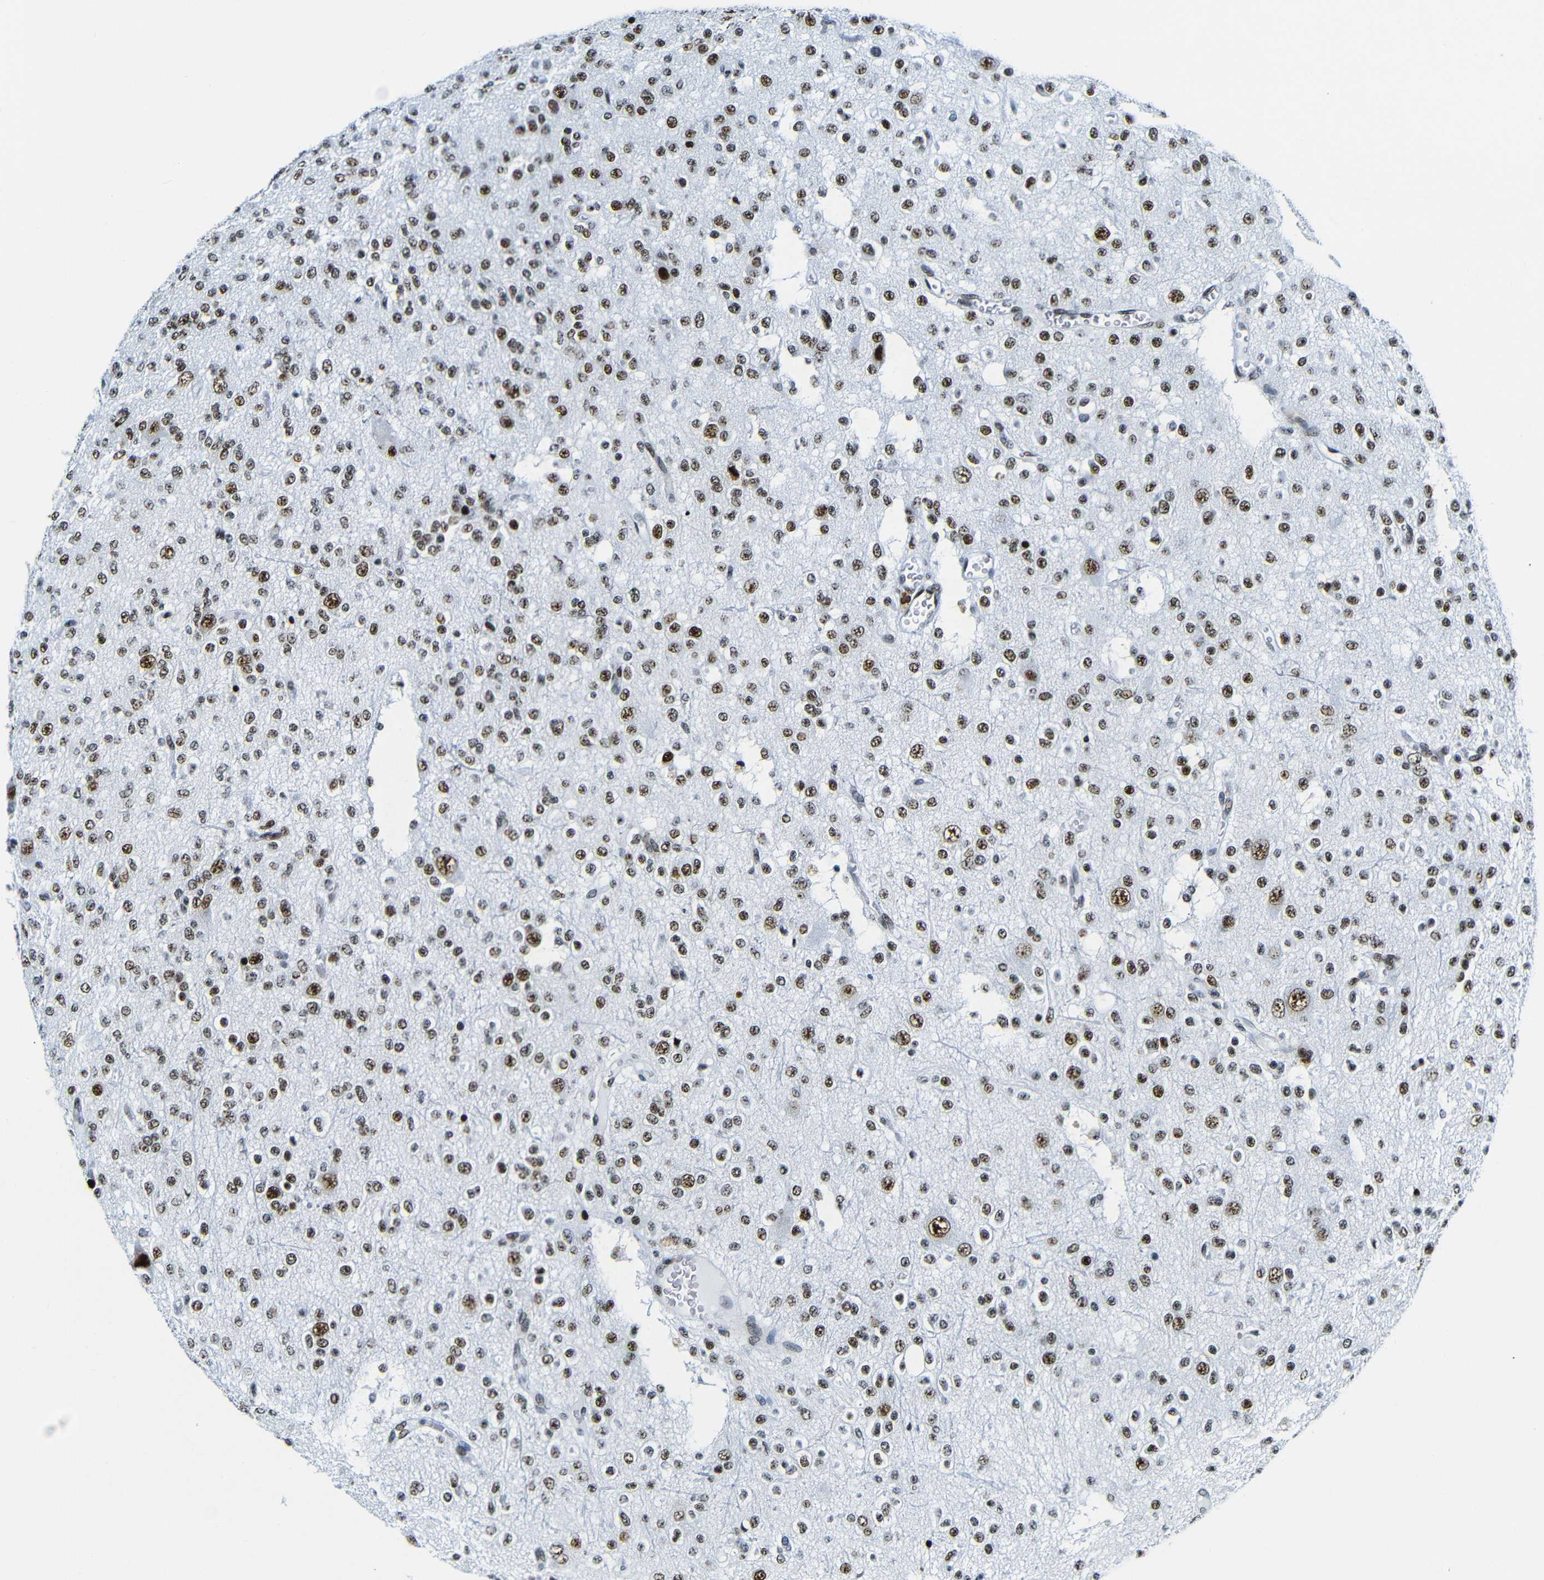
{"staining": {"intensity": "moderate", "quantity": ">75%", "location": "nuclear"}, "tissue": "glioma", "cell_type": "Tumor cells", "image_type": "cancer", "snomed": [{"axis": "morphology", "description": "Glioma, malignant, Low grade"}, {"axis": "topography", "description": "Brain"}], "caption": "A brown stain highlights moderate nuclear expression of a protein in human malignant low-grade glioma tumor cells.", "gene": "SRSF1", "patient": {"sex": "male", "age": 38}}